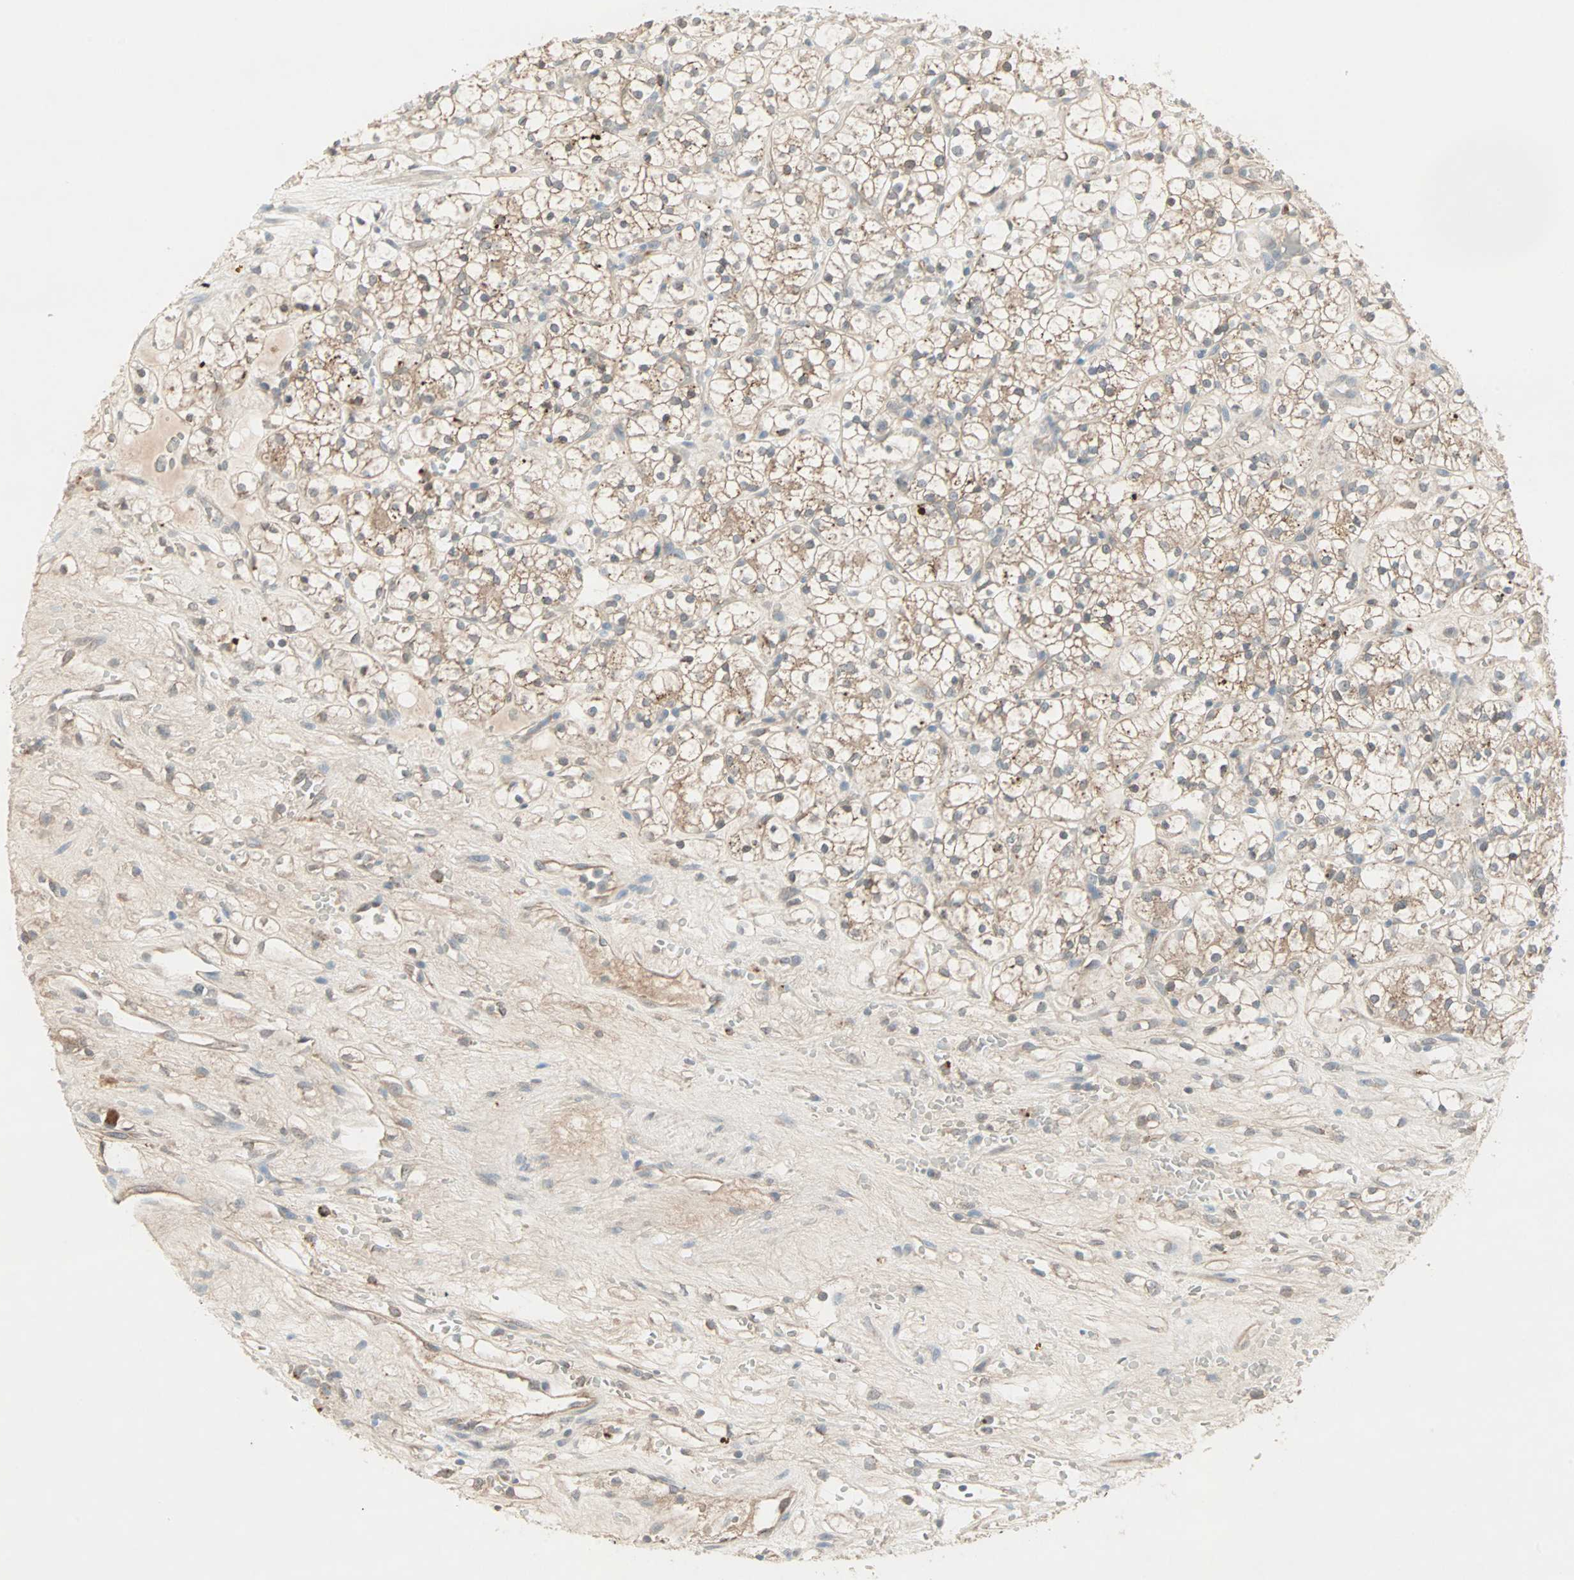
{"staining": {"intensity": "weak", "quantity": "25%-75%", "location": "cytoplasmic/membranous"}, "tissue": "renal cancer", "cell_type": "Tumor cells", "image_type": "cancer", "snomed": [{"axis": "morphology", "description": "Adenocarcinoma, NOS"}, {"axis": "topography", "description": "Kidney"}], "caption": "Protein staining of adenocarcinoma (renal) tissue exhibits weak cytoplasmic/membranous positivity in approximately 25%-75% of tumor cells. (DAB (3,3'-diaminobenzidine) IHC, brown staining for protein, blue staining for nuclei).", "gene": "JMJD7-PLA2G4B", "patient": {"sex": "female", "age": 60}}